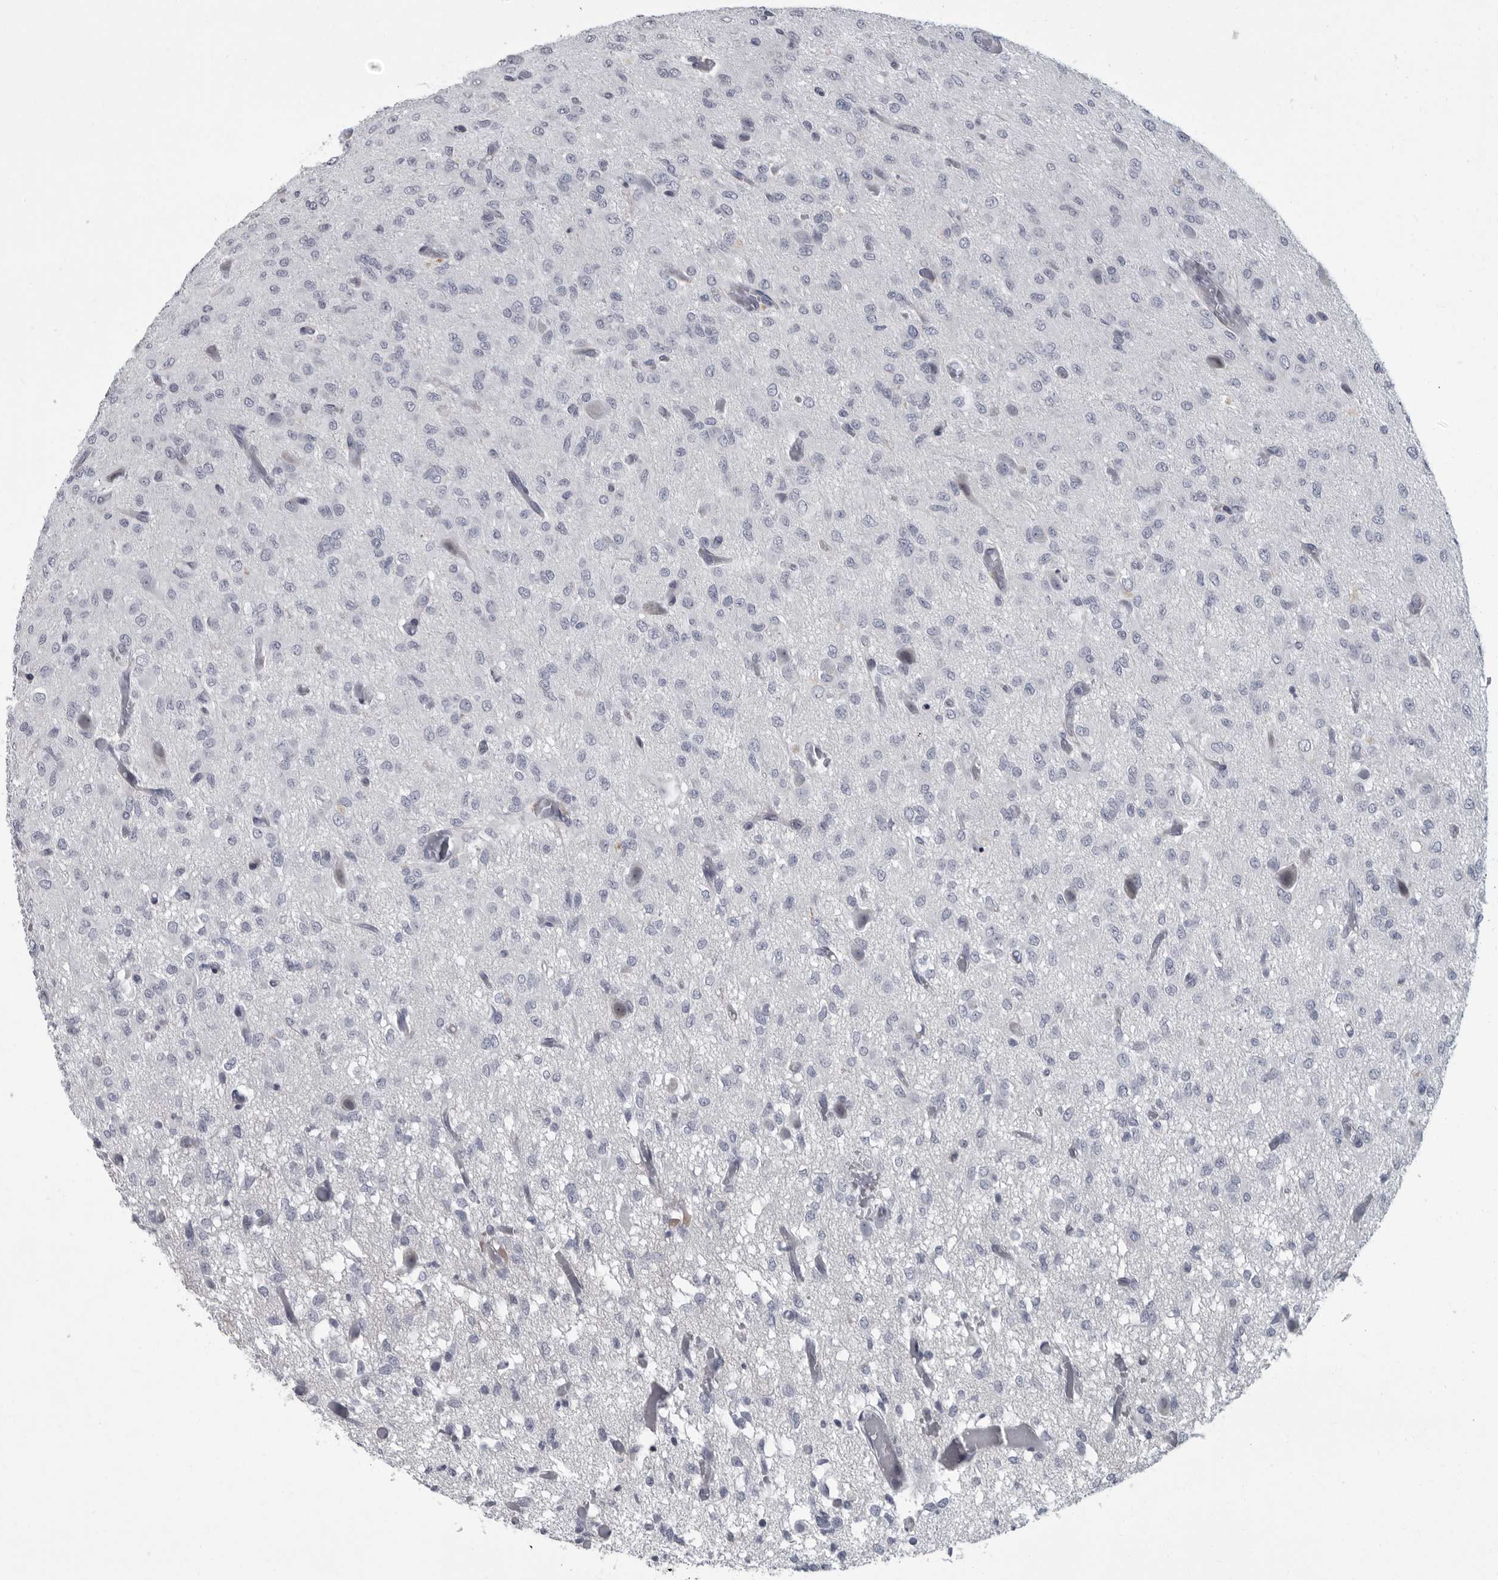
{"staining": {"intensity": "negative", "quantity": "none", "location": "none"}, "tissue": "glioma", "cell_type": "Tumor cells", "image_type": "cancer", "snomed": [{"axis": "morphology", "description": "Glioma, malignant, High grade"}, {"axis": "topography", "description": "Brain"}], "caption": "Human malignant glioma (high-grade) stained for a protein using IHC demonstrates no positivity in tumor cells.", "gene": "SLC25A39", "patient": {"sex": "female", "age": 59}}